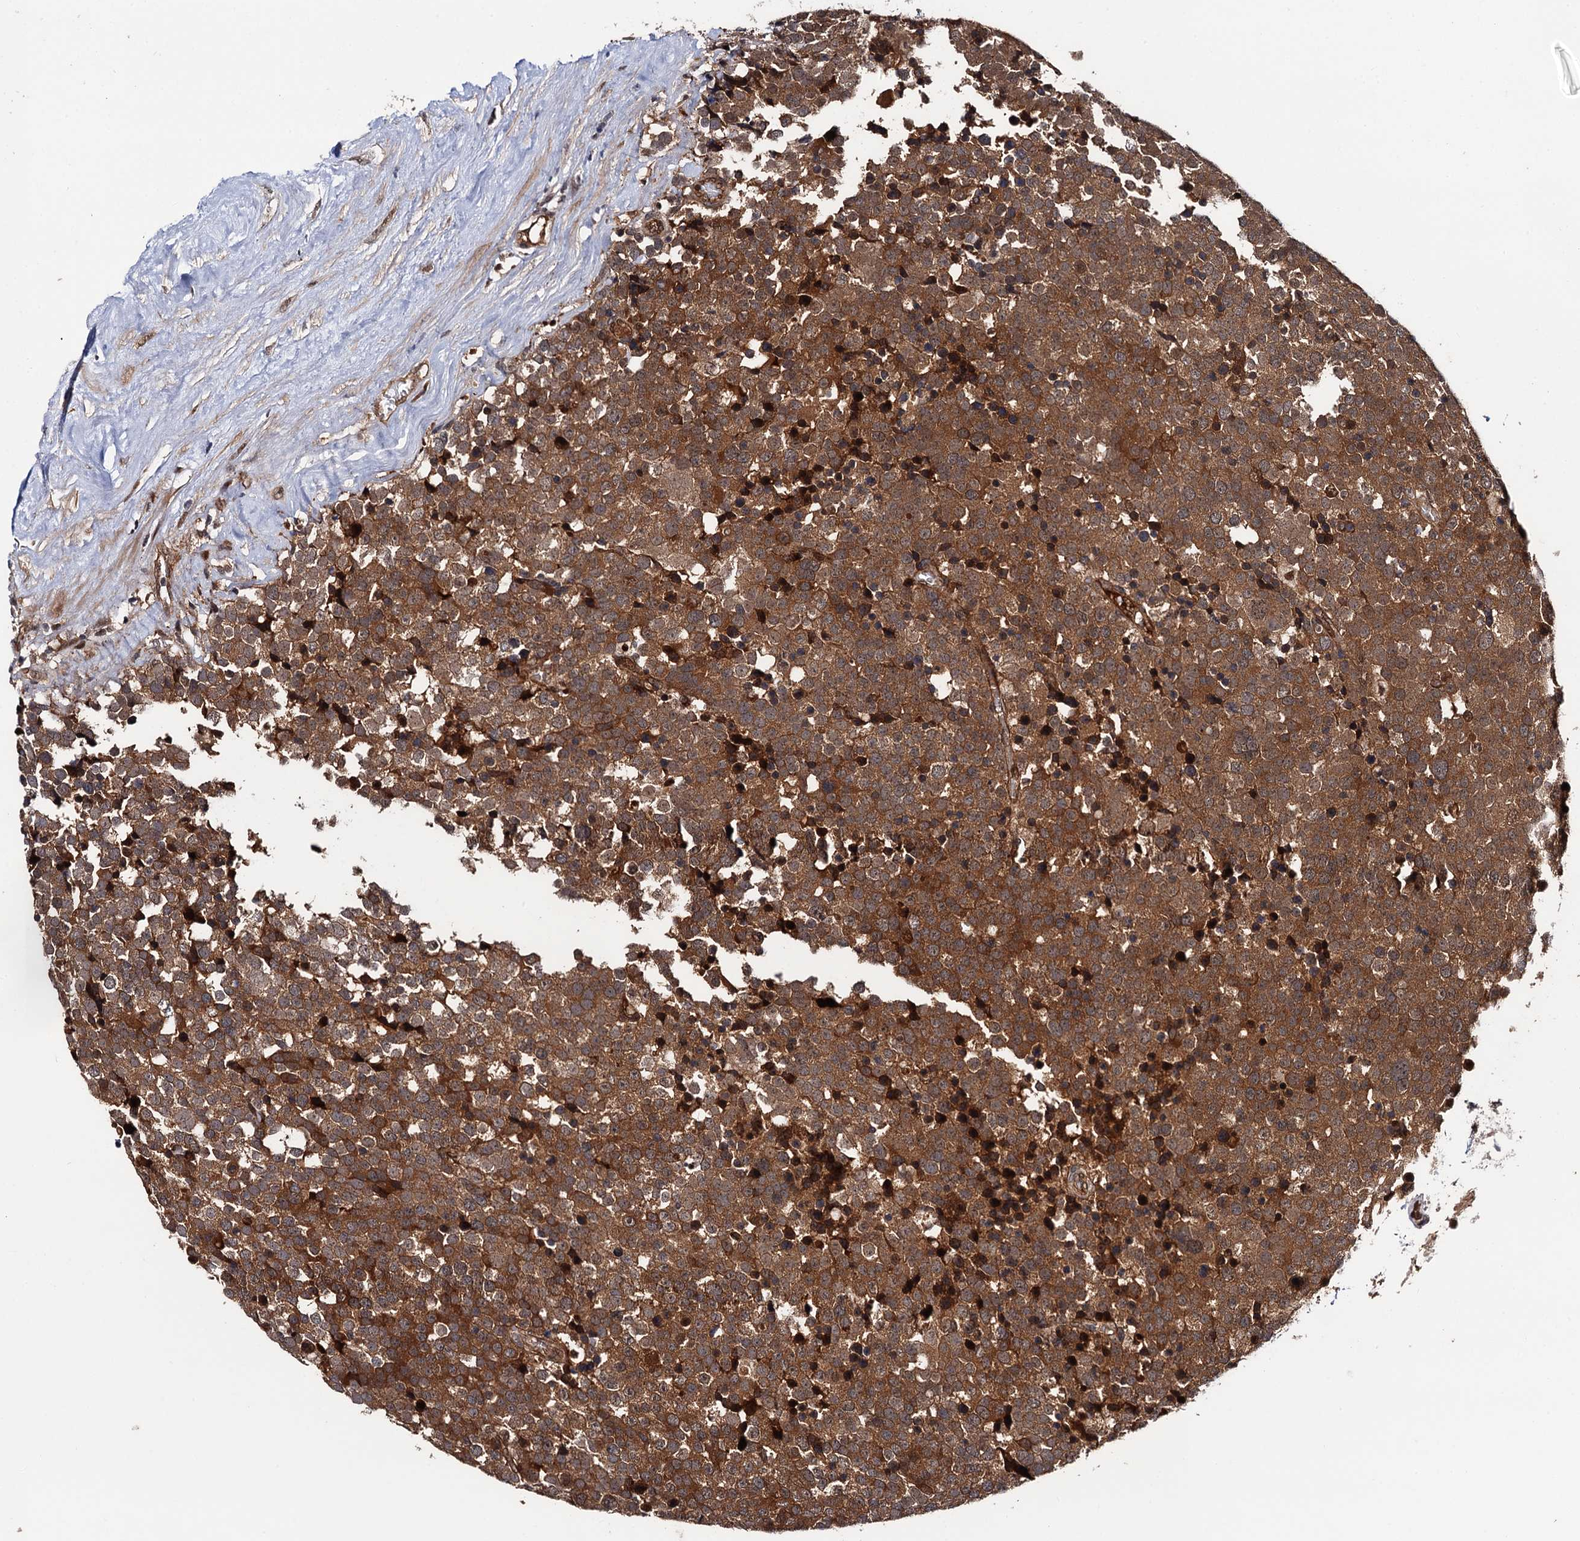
{"staining": {"intensity": "strong", "quantity": ">75%", "location": "cytoplasmic/membranous"}, "tissue": "testis cancer", "cell_type": "Tumor cells", "image_type": "cancer", "snomed": [{"axis": "morphology", "description": "Seminoma, NOS"}, {"axis": "topography", "description": "Testis"}], "caption": "A high-resolution histopathology image shows IHC staining of testis cancer (seminoma), which shows strong cytoplasmic/membranous staining in about >75% of tumor cells.", "gene": "CDC23", "patient": {"sex": "male", "age": 71}}